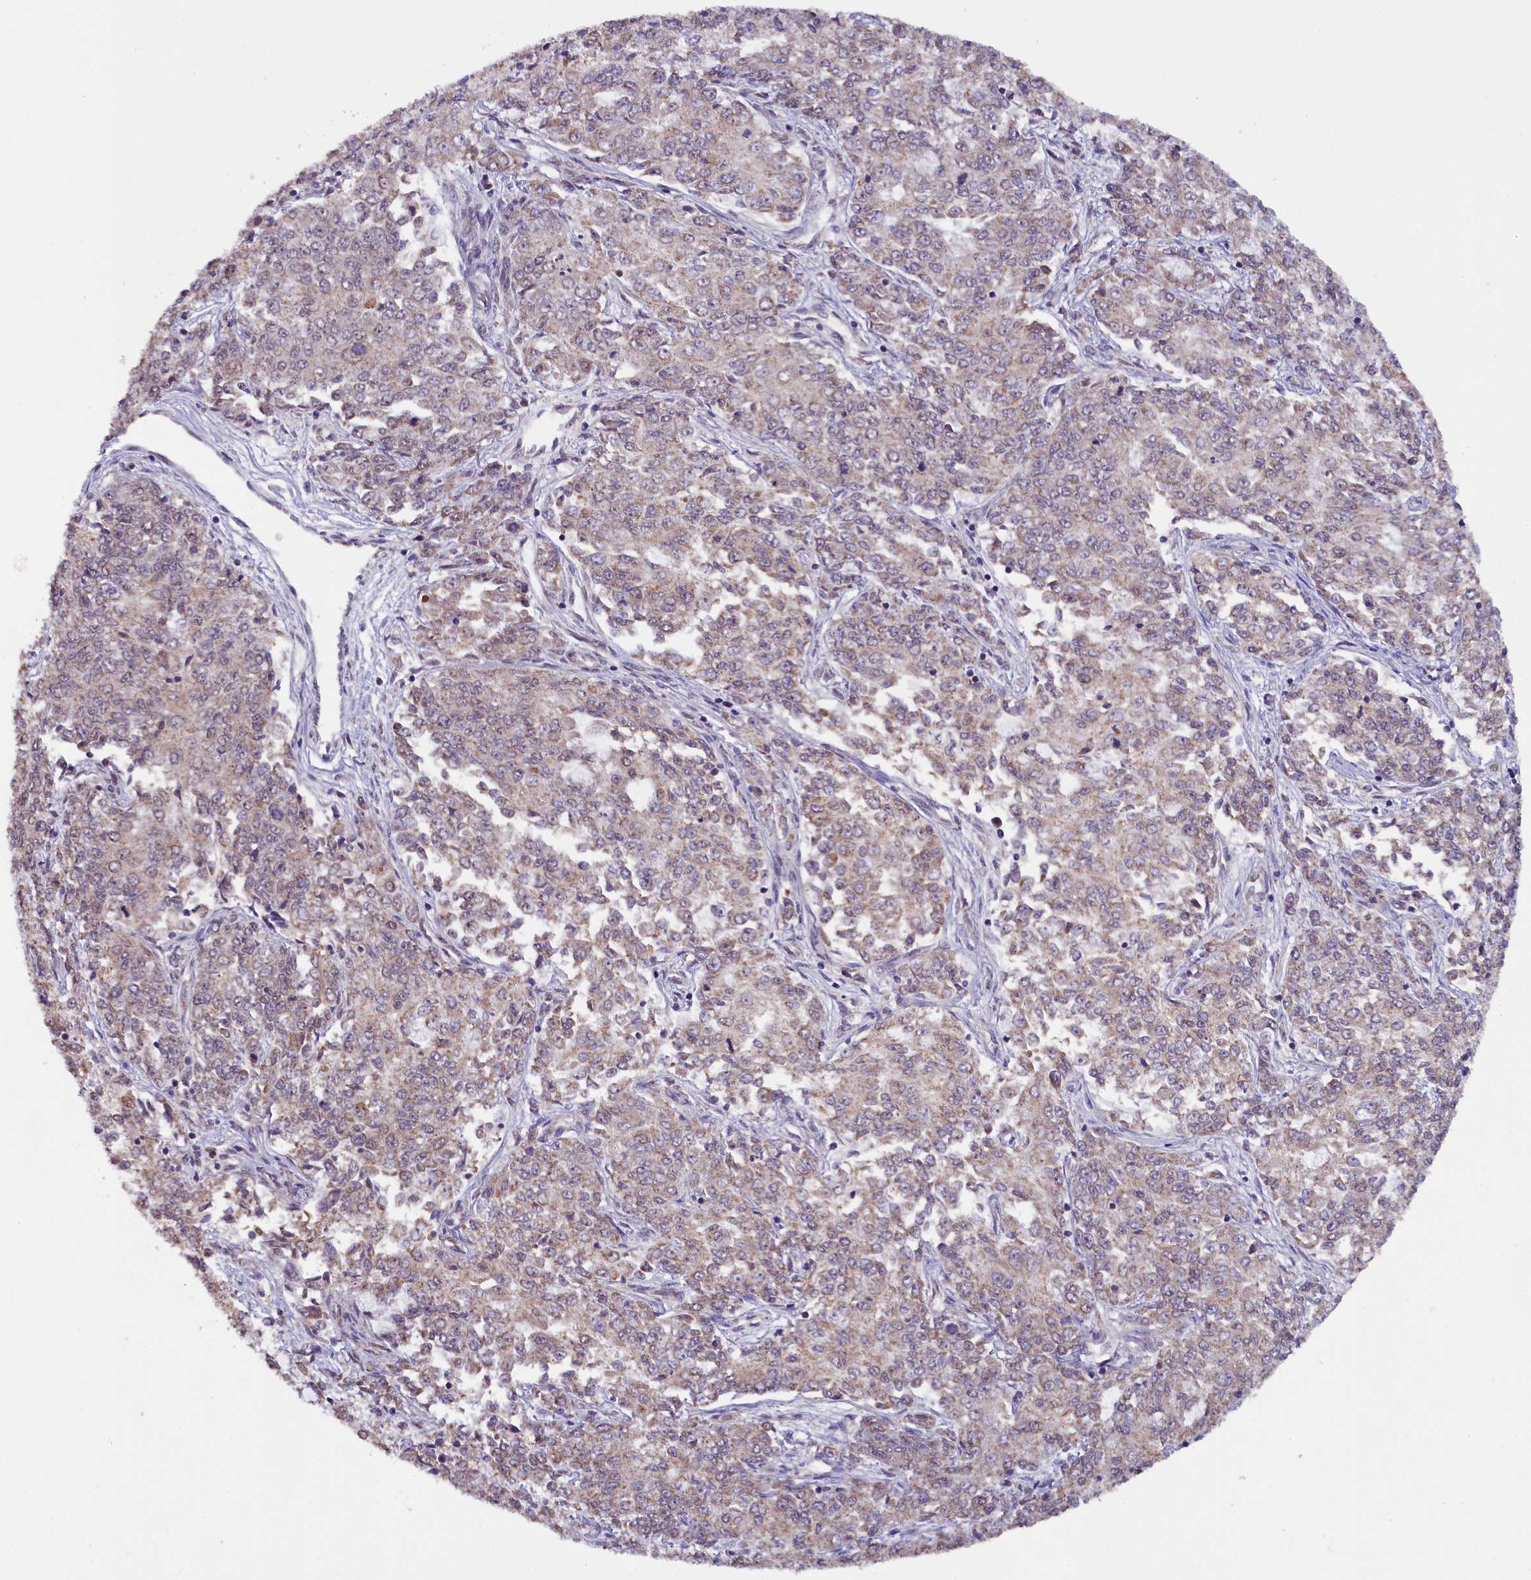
{"staining": {"intensity": "weak", "quantity": ">75%", "location": "cytoplasmic/membranous"}, "tissue": "endometrial cancer", "cell_type": "Tumor cells", "image_type": "cancer", "snomed": [{"axis": "morphology", "description": "Adenocarcinoma, NOS"}, {"axis": "topography", "description": "Endometrium"}], "caption": "The image reveals a brown stain indicating the presence of a protein in the cytoplasmic/membranous of tumor cells in endometrial cancer (adenocarcinoma).", "gene": "NCBP1", "patient": {"sex": "female", "age": 50}}